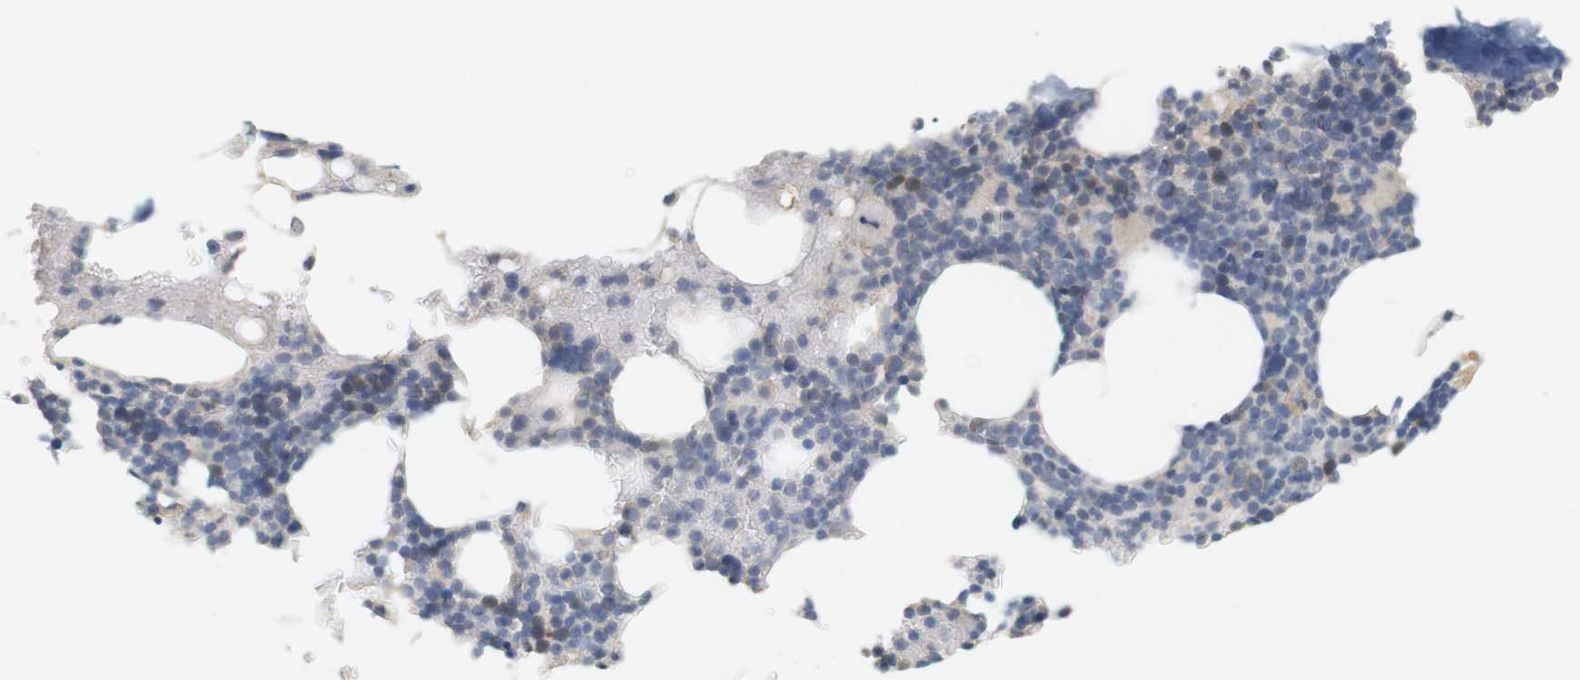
{"staining": {"intensity": "negative", "quantity": "none", "location": "none"}, "tissue": "bone marrow", "cell_type": "Hematopoietic cells", "image_type": "normal", "snomed": [{"axis": "morphology", "description": "Normal tissue, NOS"}, {"axis": "topography", "description": "Bone marrow"}], "caption": "The image shows no staining of hematopoietic cells in benign bone marrow. Nuclei are stained in blue.", "gene": "OSR1", "patient": {"sex": "female", "age": 66}}